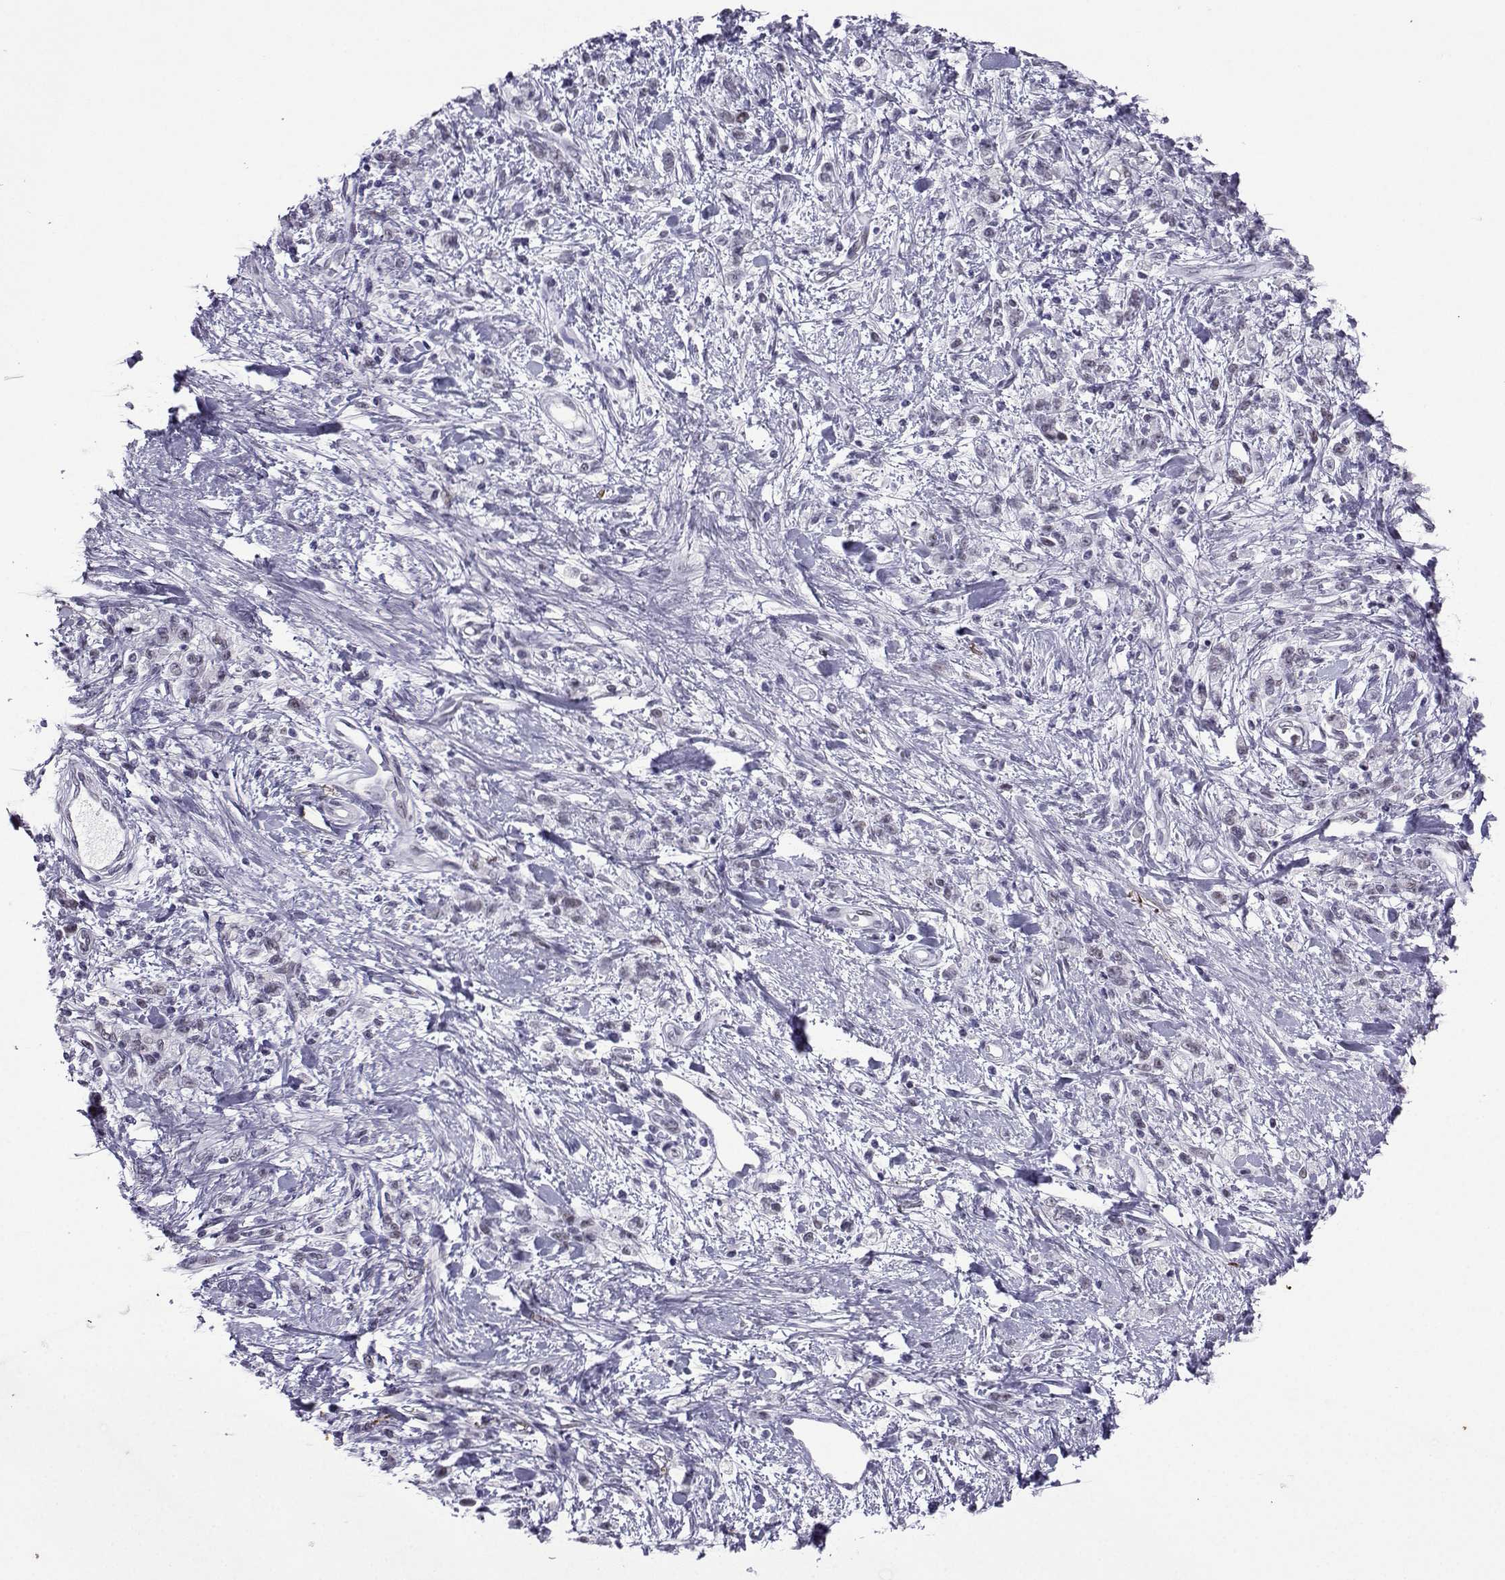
{"staining": {"intensity": "negative", "quantity": "none", "location": "none"}, "tissue": "stomach cancer", "cell_type": "Tumor cells", "image_type": "cancer", "snomed": [{"axis": "morphology", "description": "Adenocarcinoma, NOS"}, {"axis": "topography", "description": "Stomach"}], "caption": "Image shows no significant protein staining in tumor cells of stomach cancer (adenocarcinoma). (Stains: DAB (3,3'-diaminobenzidine) immunohistochemistry (IHC) with hematoxylin counter stain, Microscopy: brightfield microscopy at high magnification).", "gene": "LORICRIN", "patient": {"sex": "male", "age": 77}}